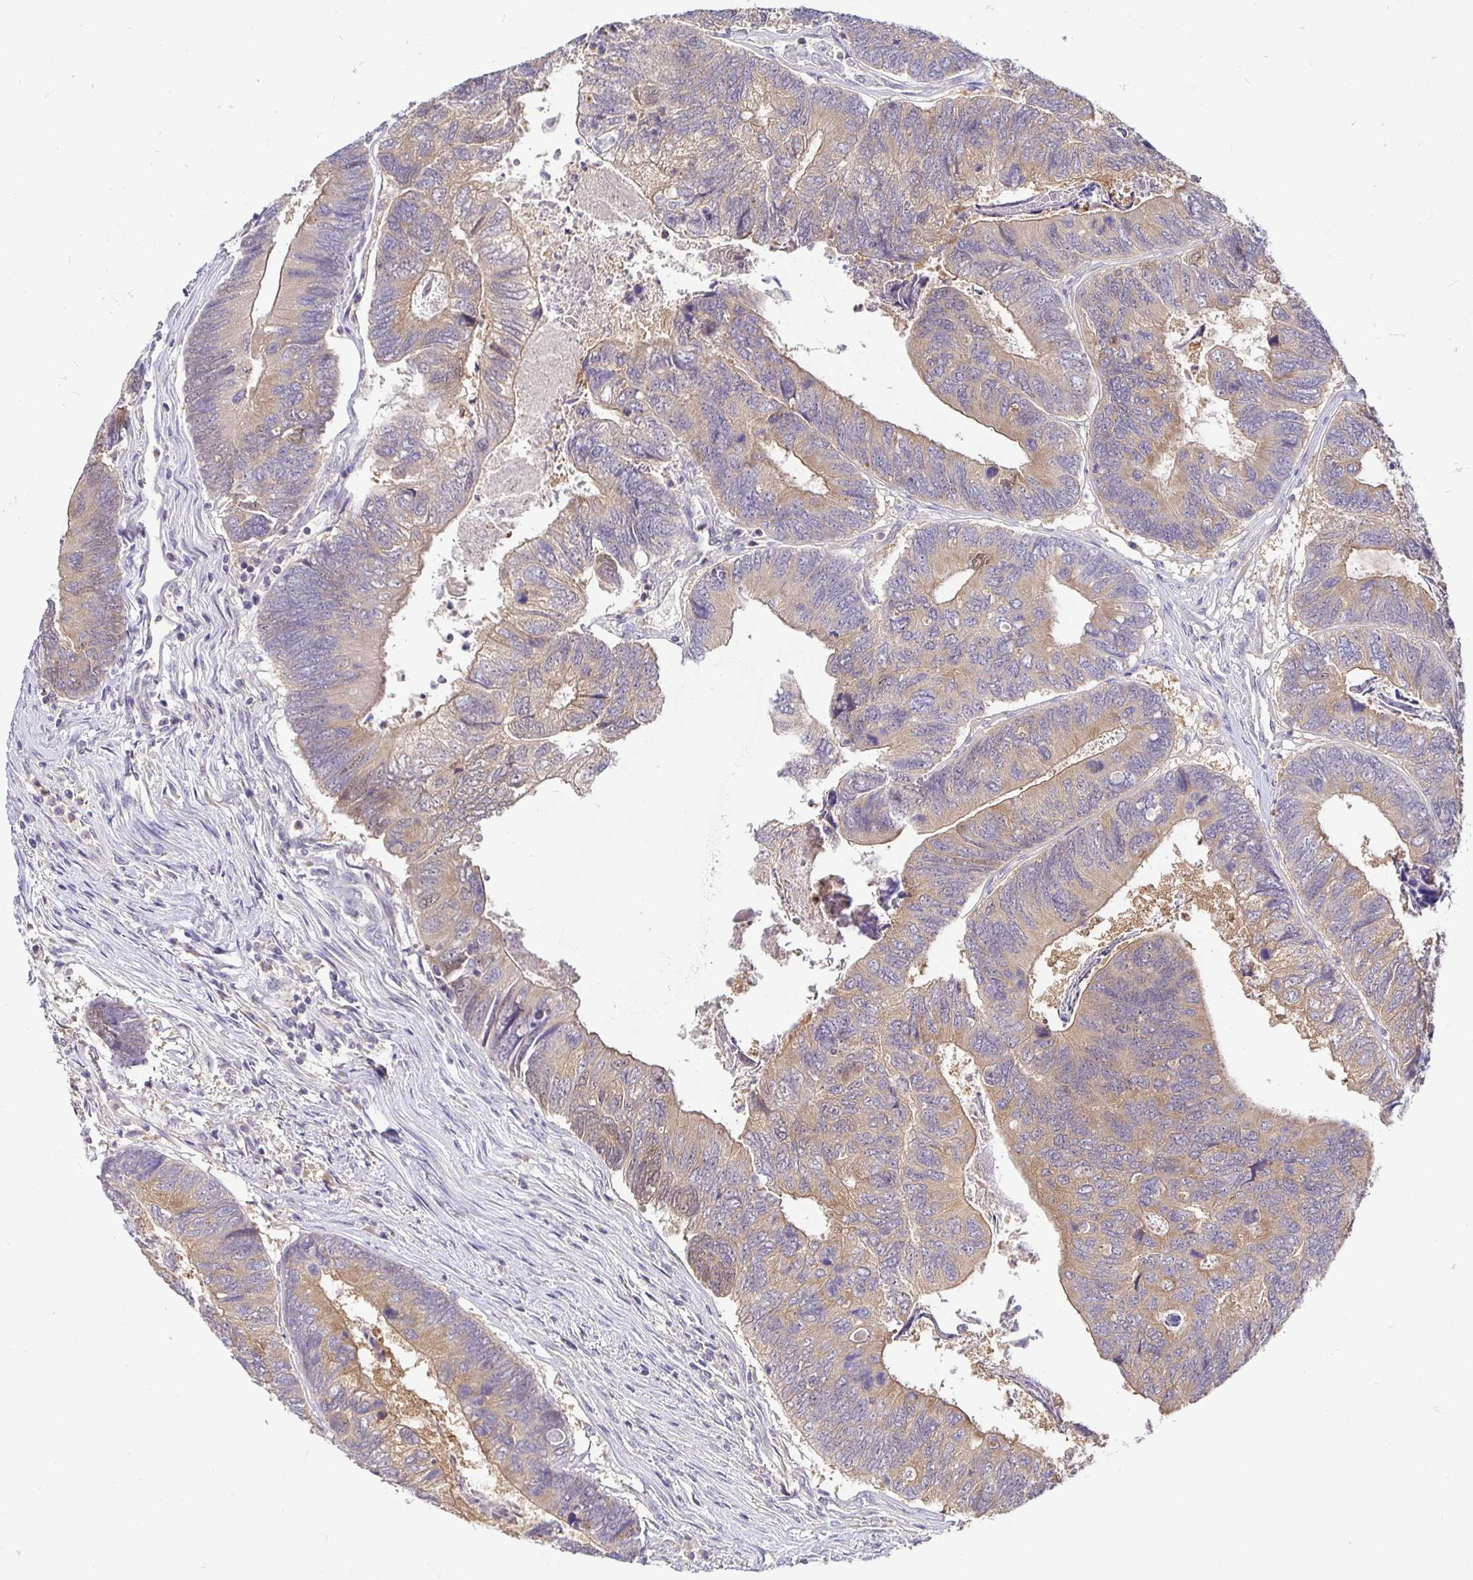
{"staining": {"intensity": "weak", "quantity": "25%-75%", "location": "cytoplasmic/membranous"}, "tissue": "colorectal cancer", "cell_type": "Tumor cells", "image_type": "cancer", "snomed": [{"axis": "morphology", "description": "Adenocarcinoma, NOS"}, {"axis": "topography", "description": "Colon"}], "caption": "Immunohistochemical staining of human colorectal adenocarcinoma demonstrates weak cytoplasmic/membranous protein positivity in about 25%-75% of tumor cells.", "gene": "KIF21A", "patient": {"sex": "female", "age": 67}}